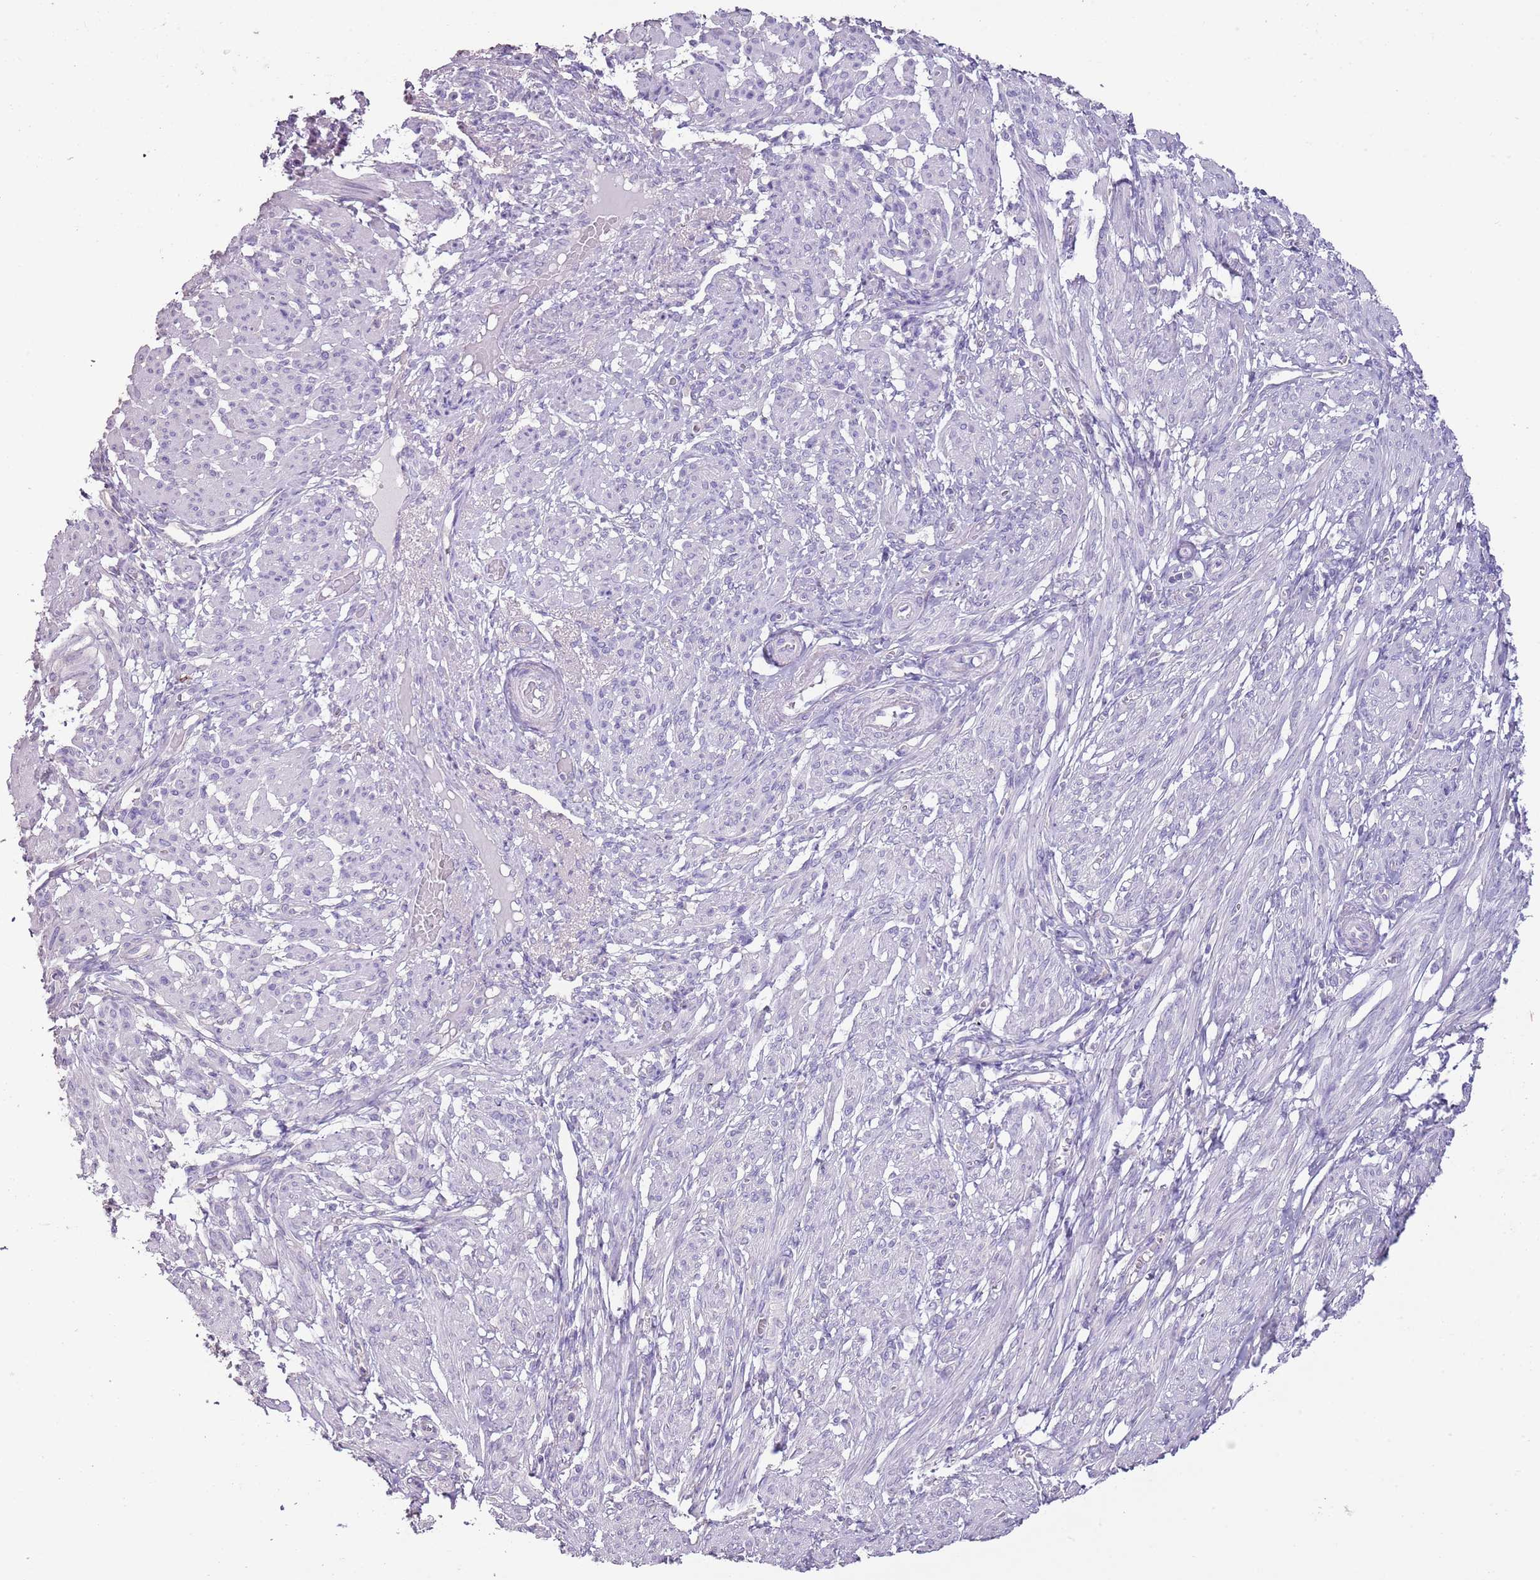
{"staining": {"intensity": "negative", "quantity": "none", "location": "none"}, "tissue": "smooth muscle", "cell_type": "Smooth muscle cells", "image_type": "normal", "snomed": [{"axis": "morphology", "description": "Normal tissue, NOS"}, {"axis": "topography", "description": "Smooth muscle"}], "caption": "An image of human smooth muscle is negative for staining in smooth muscle cells. Brightfield microscopy of IHC stained with DAB (brown) and hematoxylin (blue), captured at high magnification.", "gene": "BLOC1S2", "patient": {"sex": "female", "age": 39}}